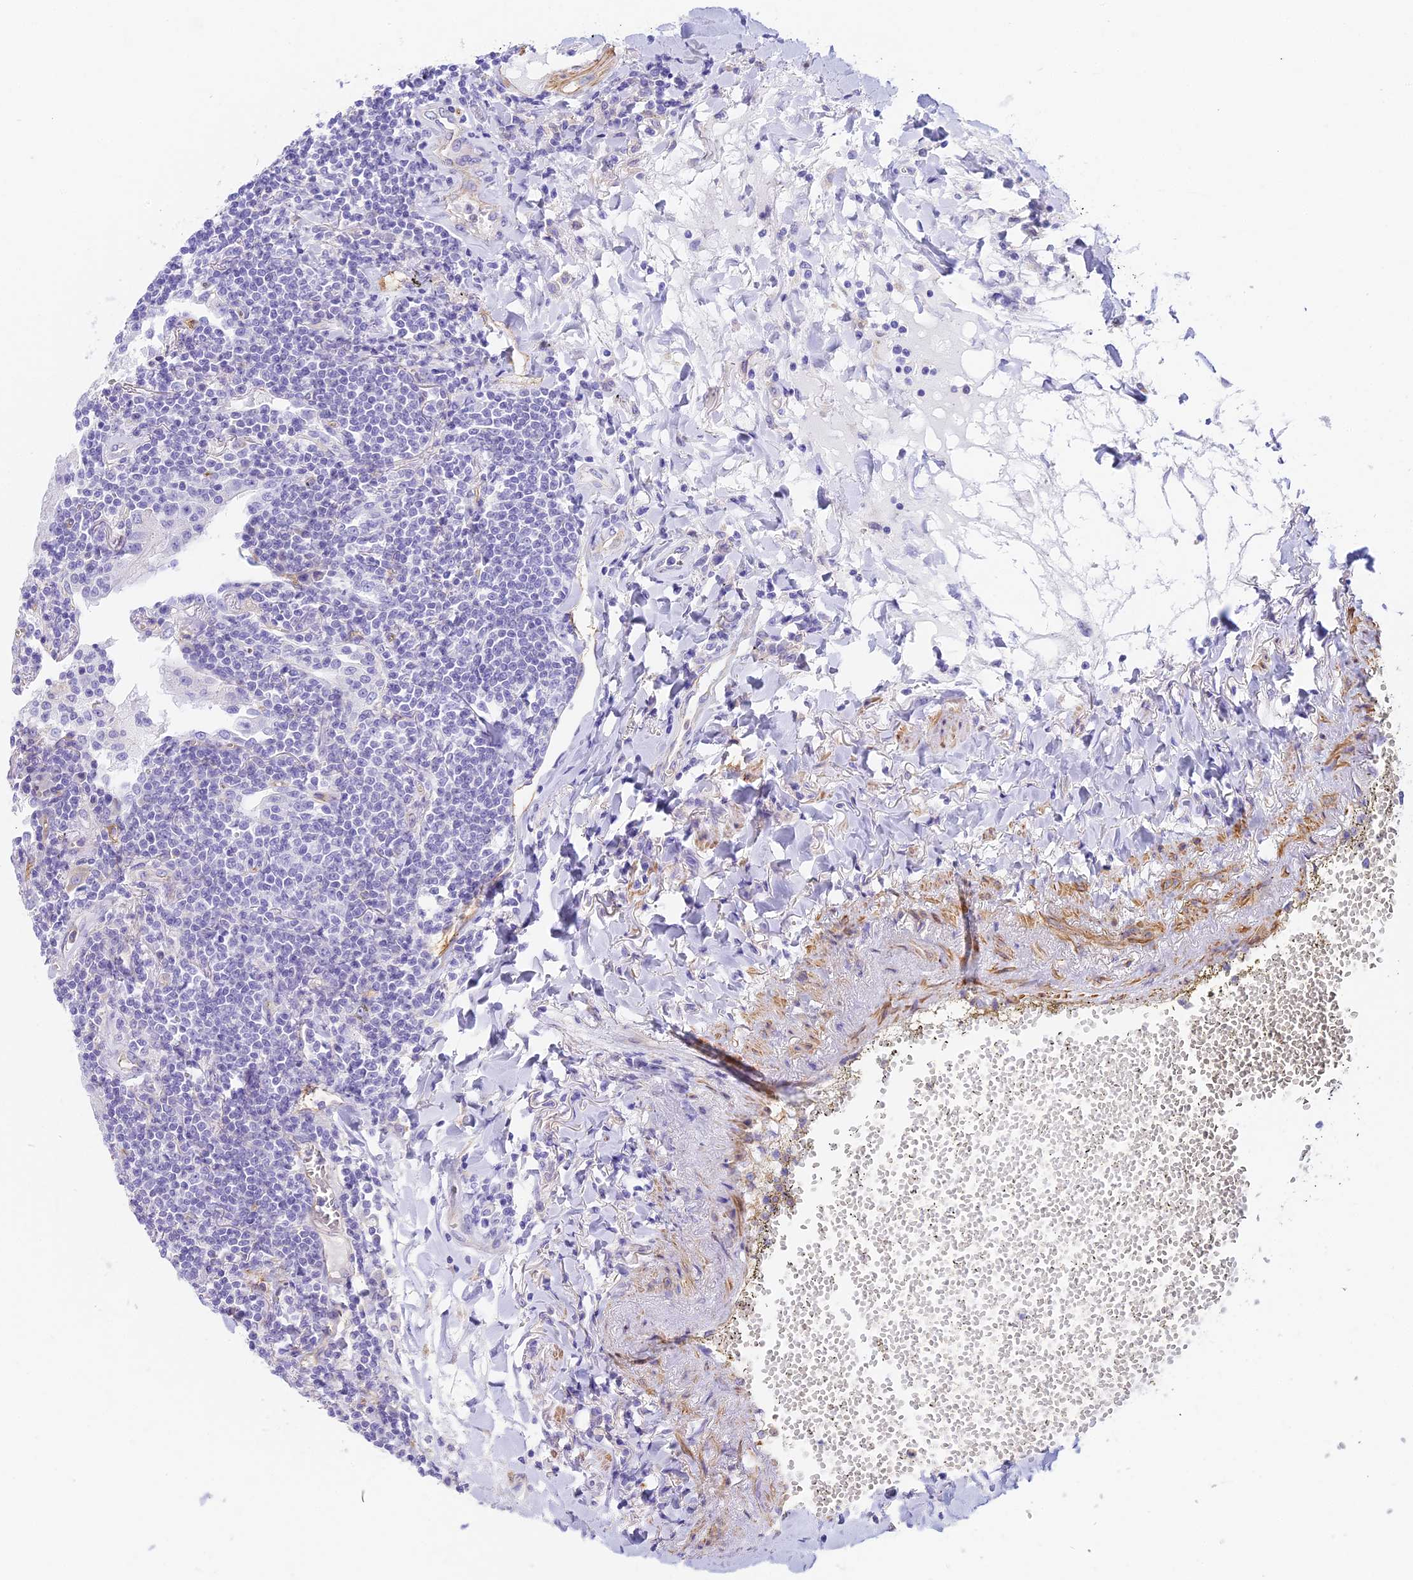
{"staining": {"intensity": "negative", "quantity": "none", "location": "none"}, "tissue": "lymphoma", "cell_type": "Tumor cells", "image_type": "cancer", "snomed": [{"axis": "morphology", "description": "Malignant lymphoma, non-Hodgkin's type, Low grade"}, {"axis": "topography", "description": "Lung"}], "caption": "Micrograph shows no protein positivity in tumor cells of lymphoma tissue.", "gene": "HOMER3", "patient": {"sex": "female", "age": 71}}